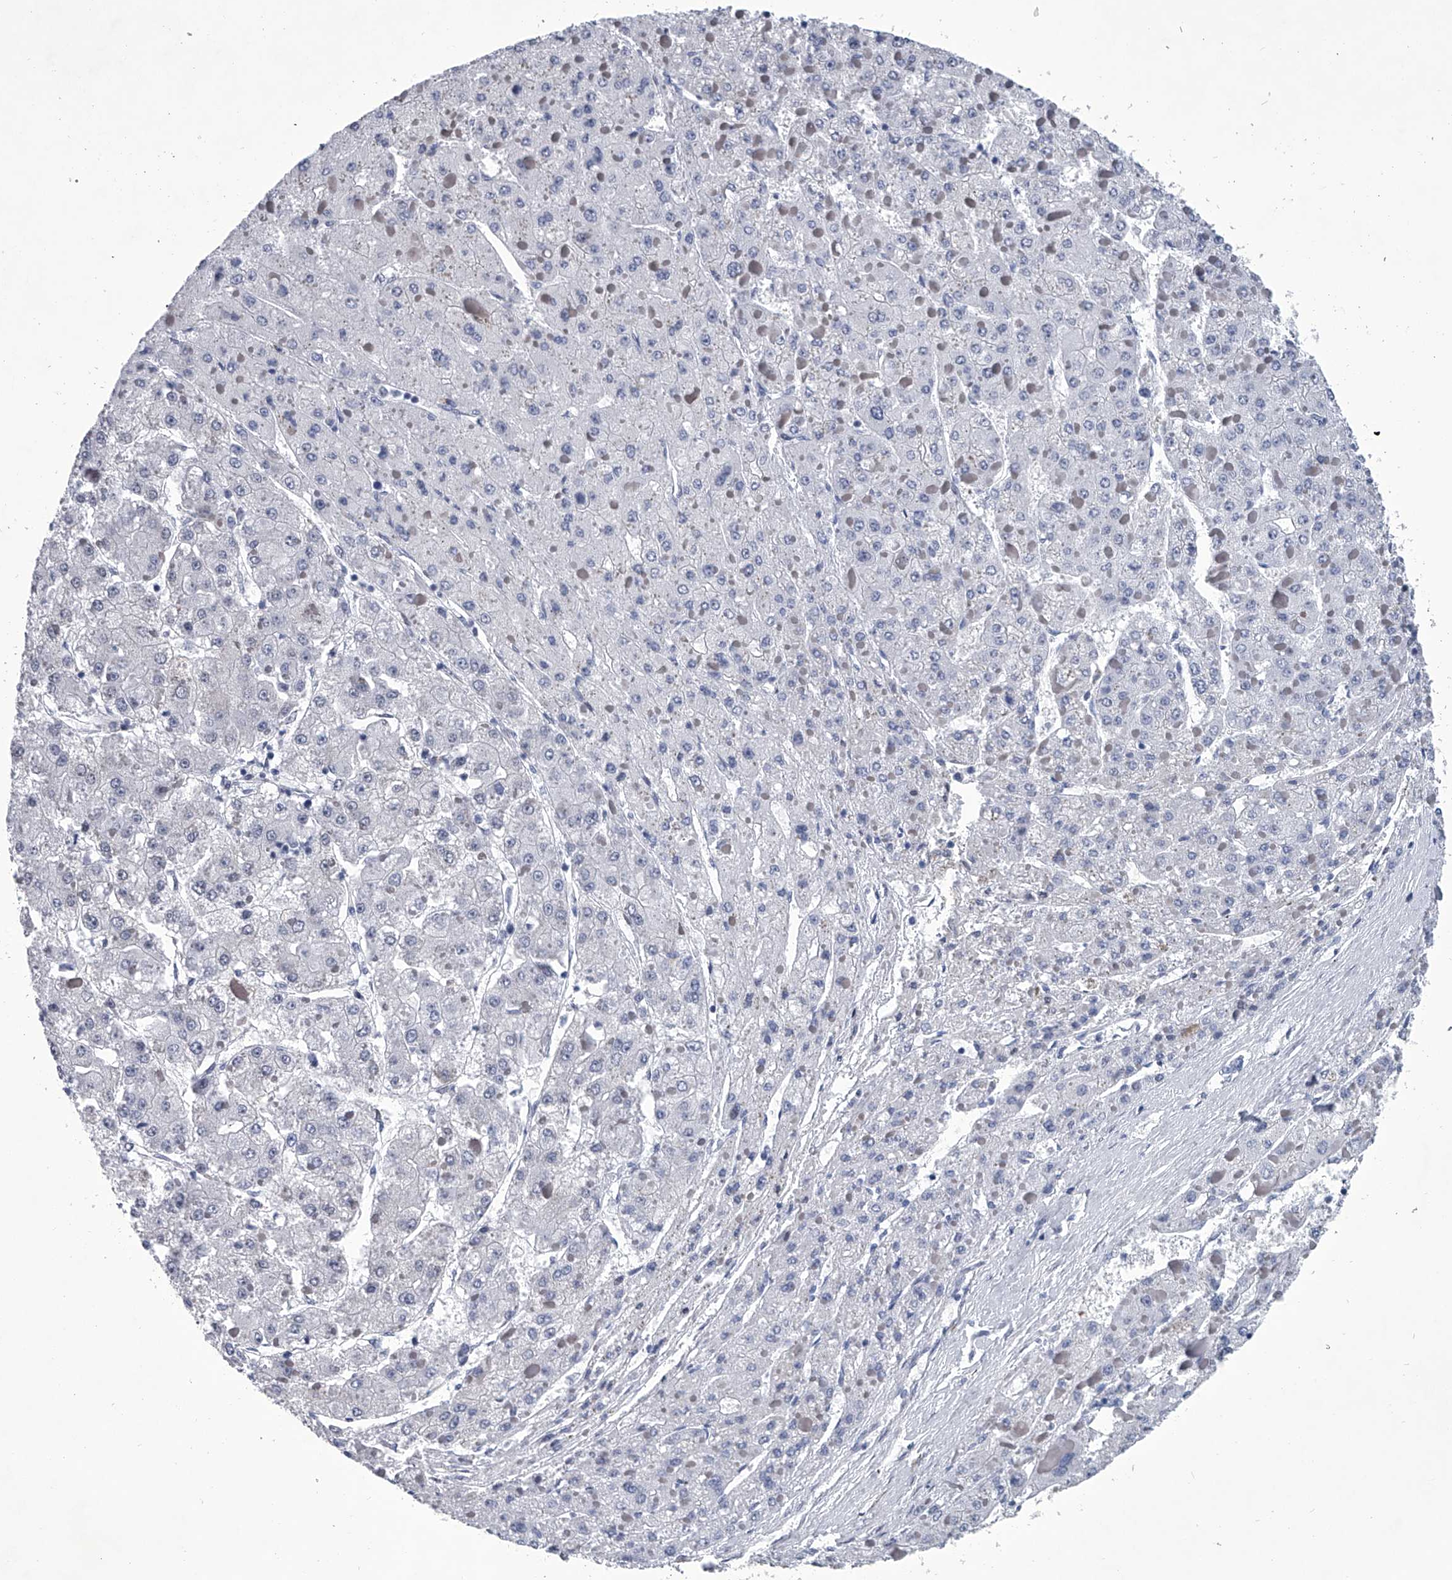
{"staining": {"intensity": "negative", "quantity": "none", "location": "none"}, "tissue": "liver cancer", "cell_type": "Tumor cells", "image_type": "cancer", "snomed": [{"axis": "morphology", "description": "Carcinoma, Hepatocellular, NOS"}, {"axis": "topography", "description": "Liver"}], "caption": "DAB (3,3'-diaminobenzidine) immunohistochemical staining of human liver cancer (hepatocellular carcinoma) shows no significant expression in tumor cells.", "gene": "PPP2R5D", "patient": {"sex": "female", "age": 73}}